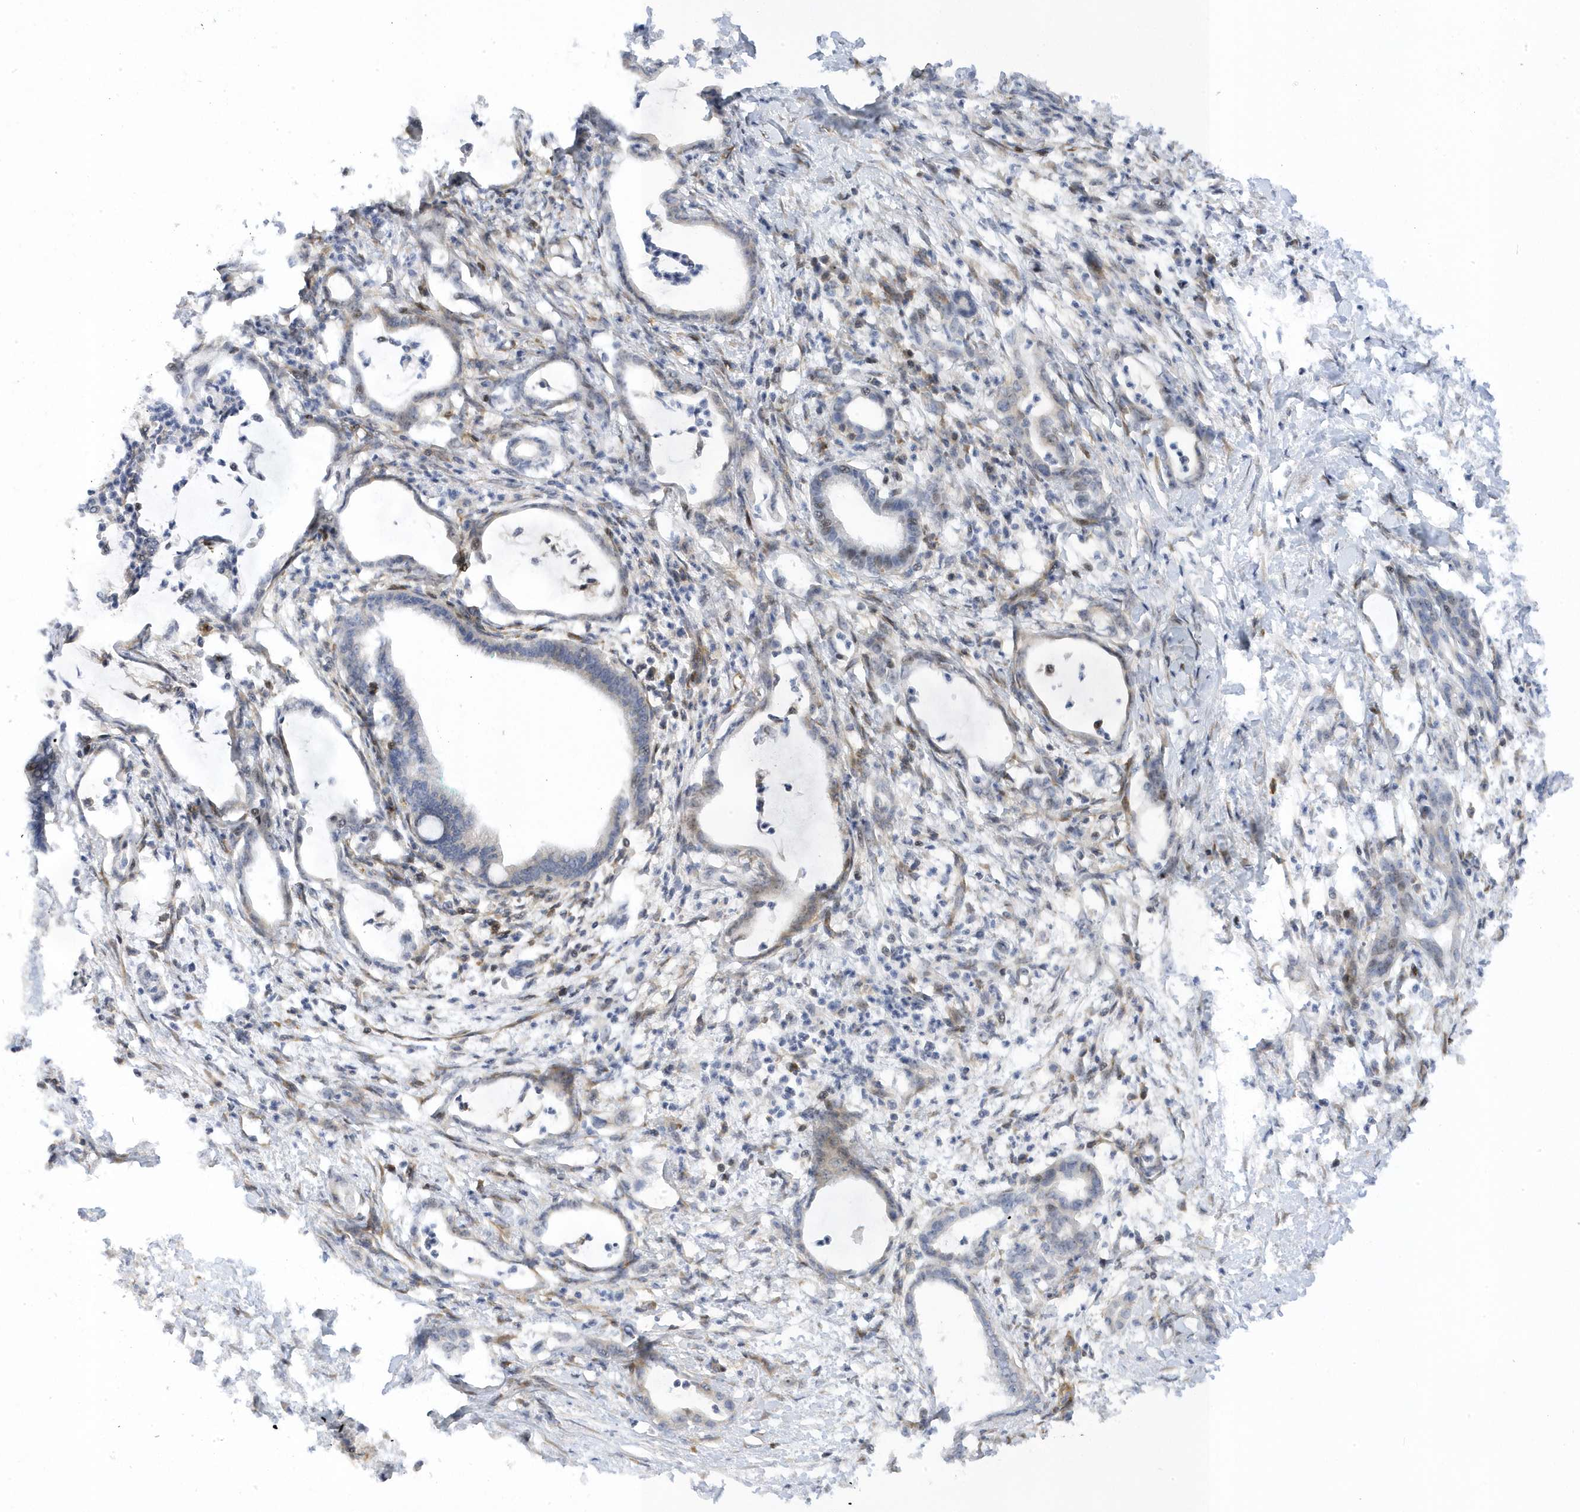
{"staining": {"intensity": "negative", "quantity": "none", "location": "none"}, "tissue": "pancreatic cancer", "cell_type": "Tumor cells", "image_type": "cancer", "snomed": [{"axis": "morphology", "description": "Adenocarcinoma, NOS"}, {"axis": "topography", "description": "Pancreas"}], "caption": "This is a photomicrograph of immunohistochemistry (IHC) staining of adenocarcinoma (pancreatic), which shows no positivity in tumor cells.", "gene": "MAP7D3", "patient": {"sex": "female", "age": 55}}